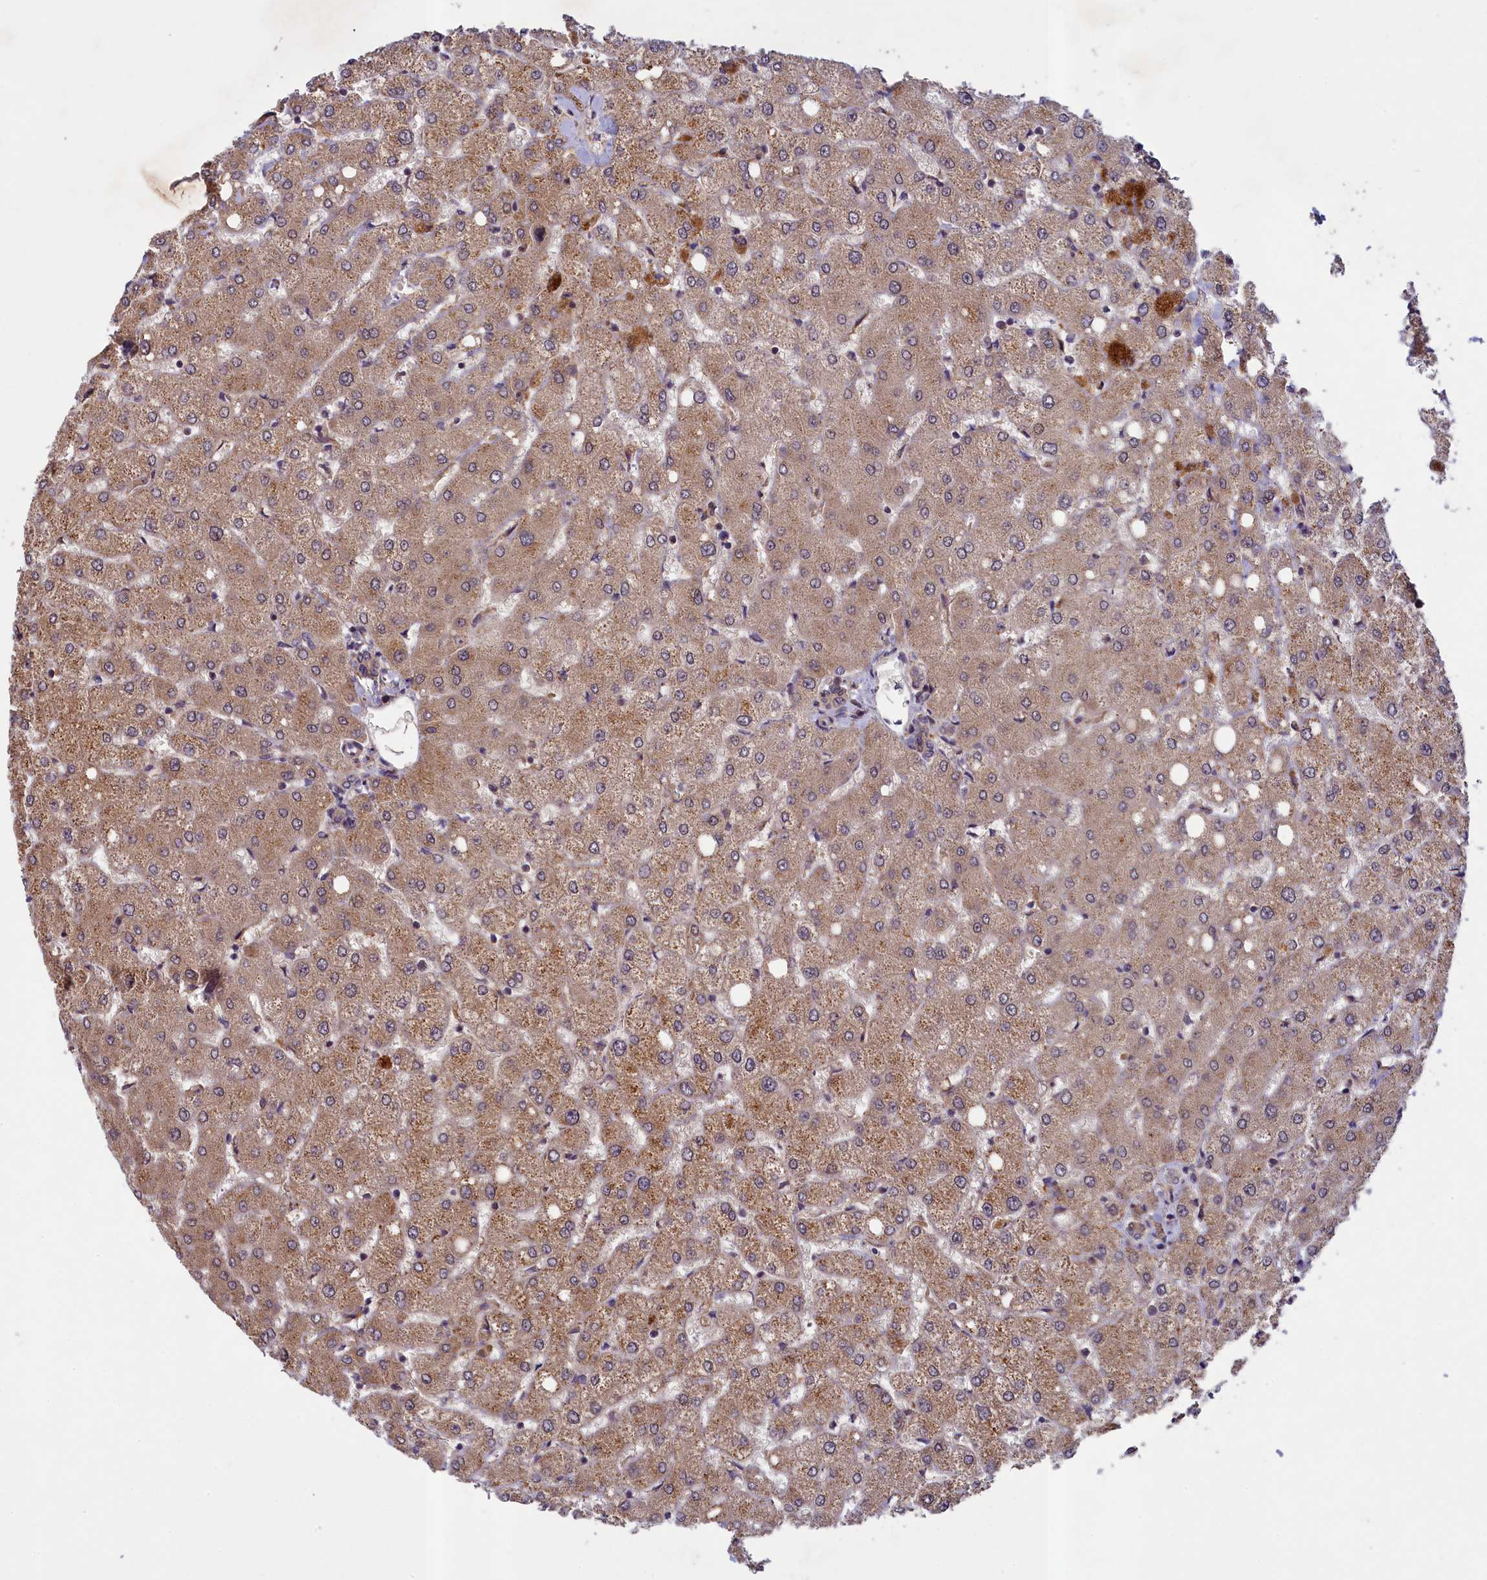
{"staining": {"intensity": "weak", "quantity": "25%-75%", "location": "cytoplasmic/membranous"}, "tissue": "liver", "cell_type": "Cholangiocytes", "image_type": "normal", "snomed": [{"axis": "morphology", "description": "Normal tissue, NOS"}, {"axis": "topography", "description": "Liver"}], "caption": "A low amount of weak cytoplasmic/membranous positivity is seen in about 25%-75% of cholangiocytes in normal liver.", "gene": "NUBP1", "patient": {"sex": "female", "age": 54}}